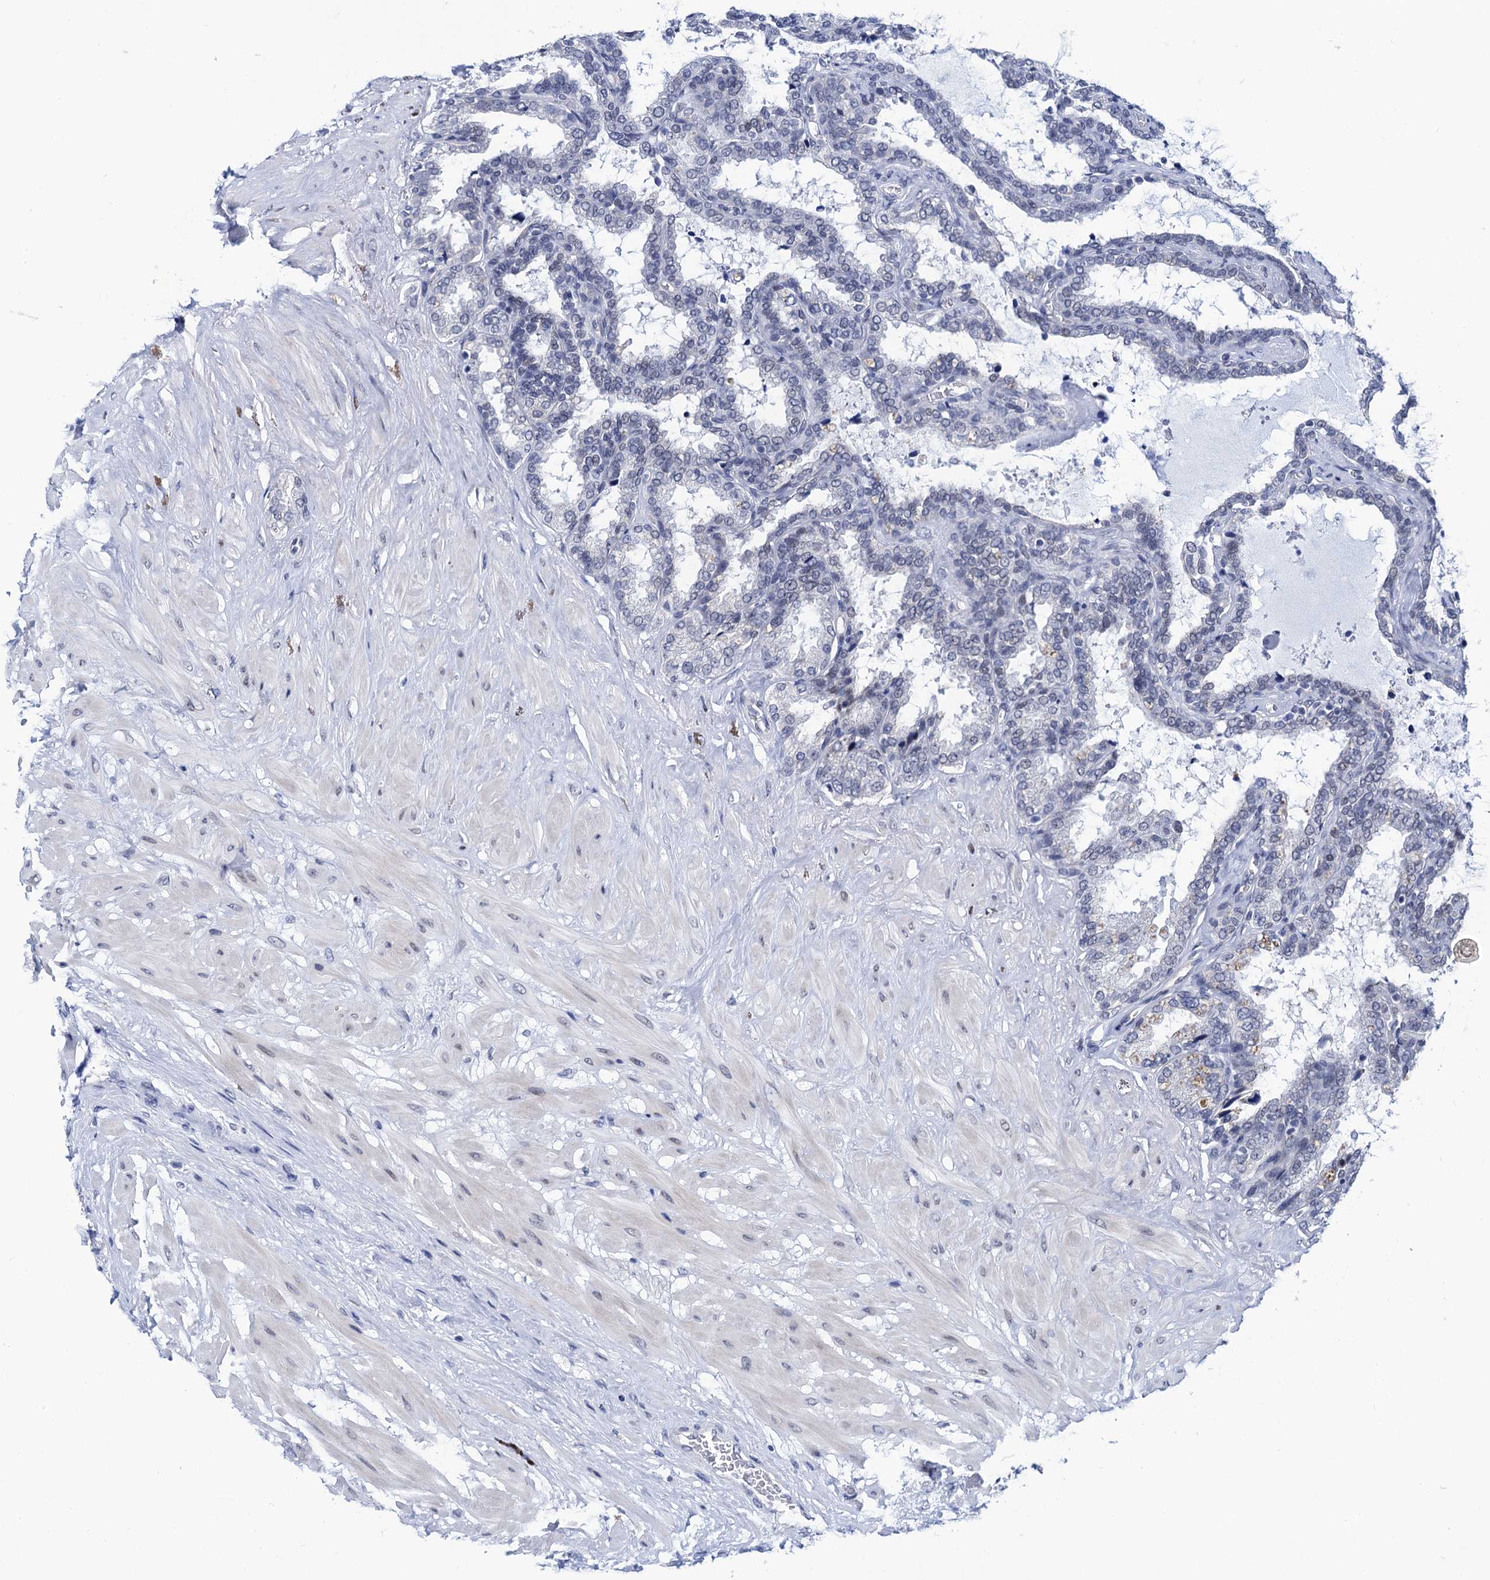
{"staining": {"intensity": "negative", "quantity": "none", "location": "none"}, "tissue": "seminal vesicle", "cell_type": "Glandular cells", "image_type": "normal", "snomed": [{"axis": "morphology", "description": "Normal tissue, NOS"}, {"axis": "topography", "description": "Seminal veicle"}], "caption": "High power microscopy histopathology image of an immunohistochemistry histopathology image of normal seminal vesicle, revealing no significant expression in glandular cells.", "gene": "C16orf87", "patient": {"sex": "male", "age": 46}}